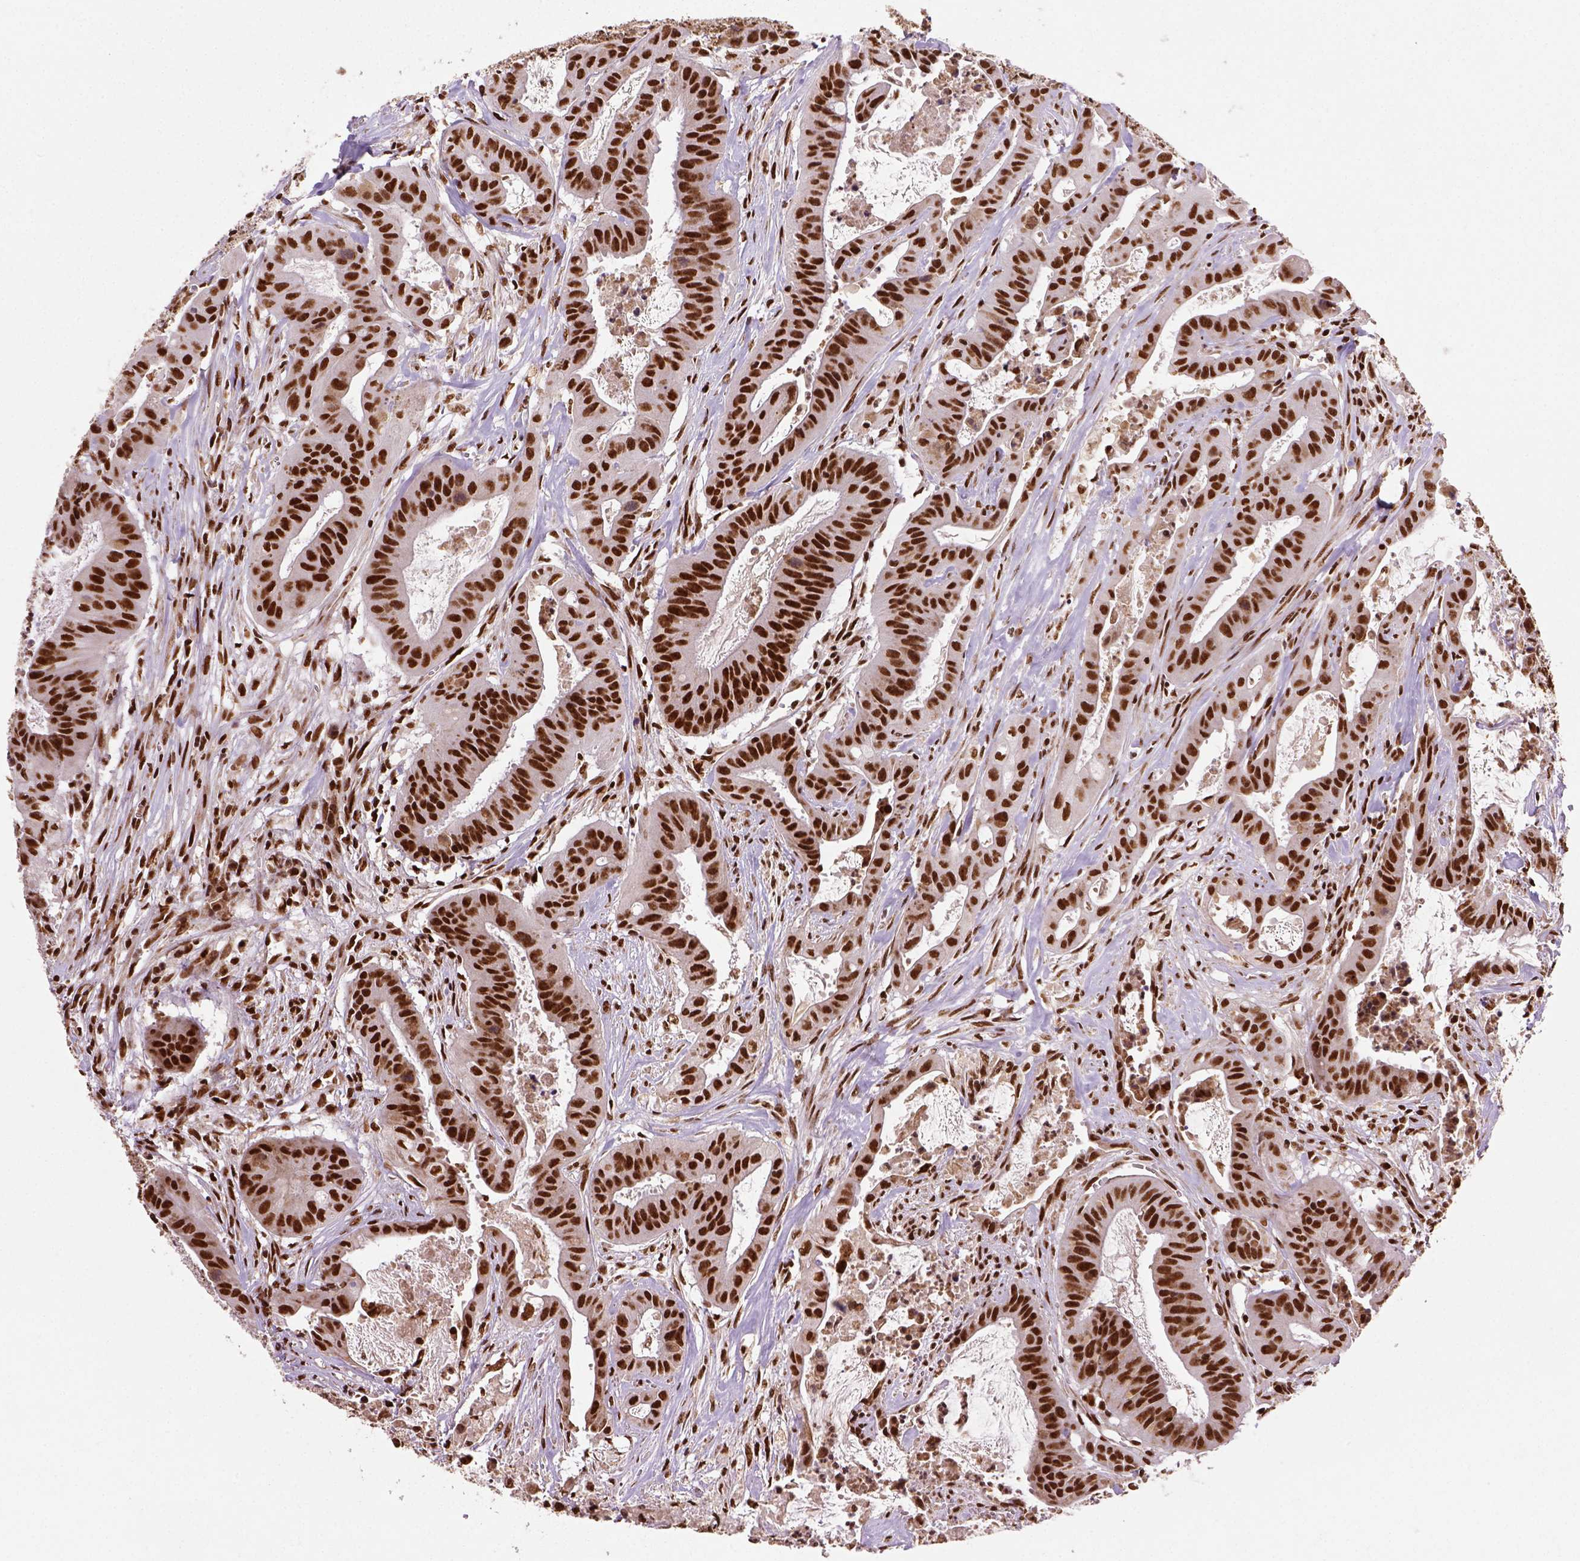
{"staining": {"intensity": "strong", "quantity": ">75%", "location": "nuclear"}, "tissue": "colorectal cancer", "cell_type": "Tumor cells", "image_type": "cancer", "snomed": [{"axis": "morphology", "description": "Adenocarcinoma, NOS"}, {"axis": "topography", "description": "Colon"}], "caption": "A photomicrograph showing strong nuclear expression in approximately >75% of tumor cells in colorectal cancer, as visualized by brown immunohistochemical staining.", "gene": "CCAR1", "patient": {"sex": "male", "age": 33}}